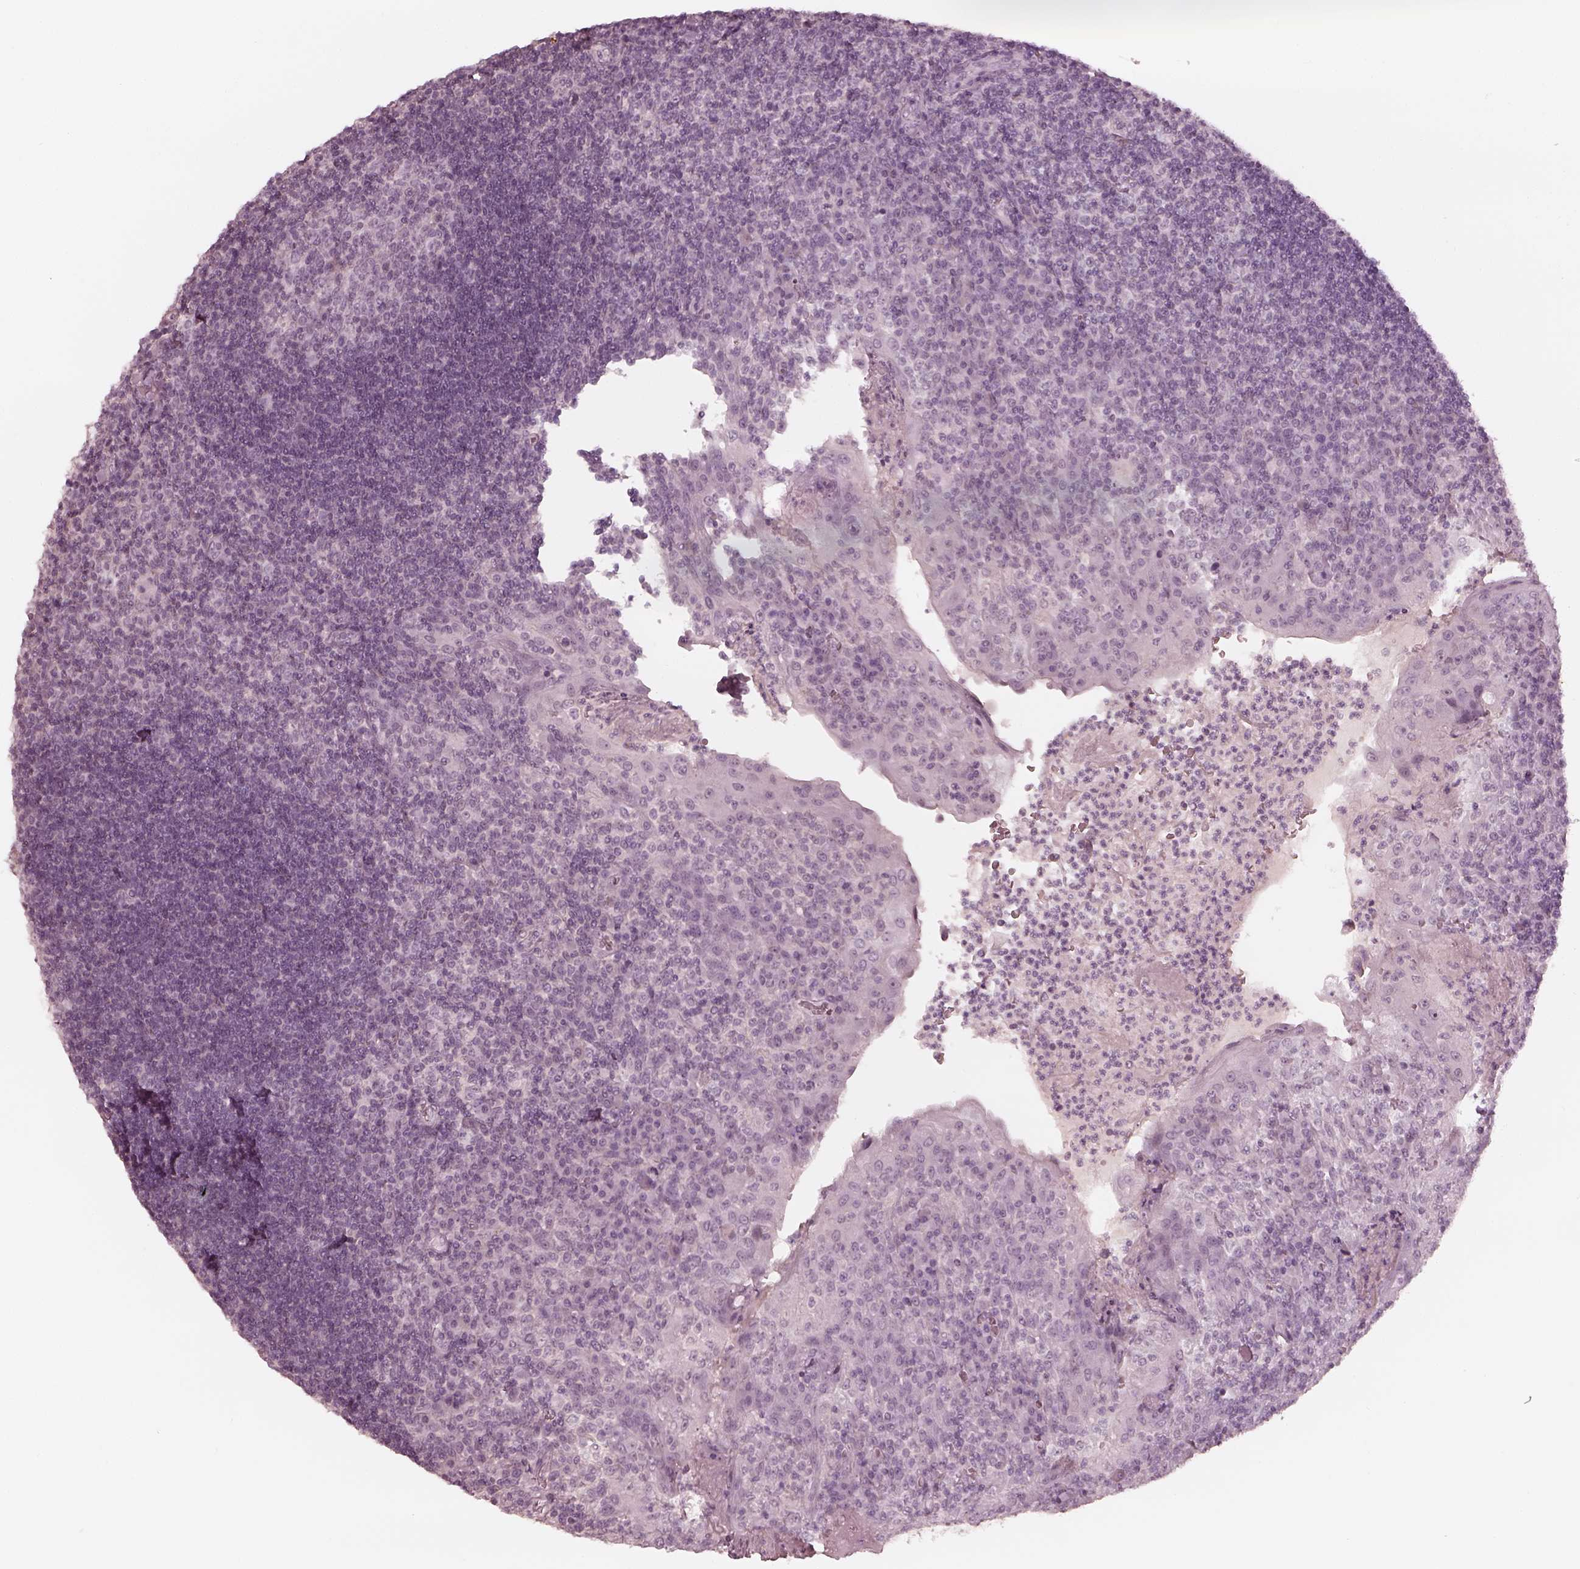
{"staining": {"intensity": "negative", "quantity": "none", "location": "none"}, "tissue": "tonsil", "cell_type": "Germinal center cells", "image_type": "normal", "snomed": [{"axis": "morphology", "description": "Normal tissue, NOS"}, {"axis": "topography", "description": "Tonsil"}], "caption": "IHC image of benign tonsil: tonsil stained with DAB reveals no significant protein staining in germinal center cells.", "gene": "ADRB3", "patient": {"sex": "female", "age": 12}}